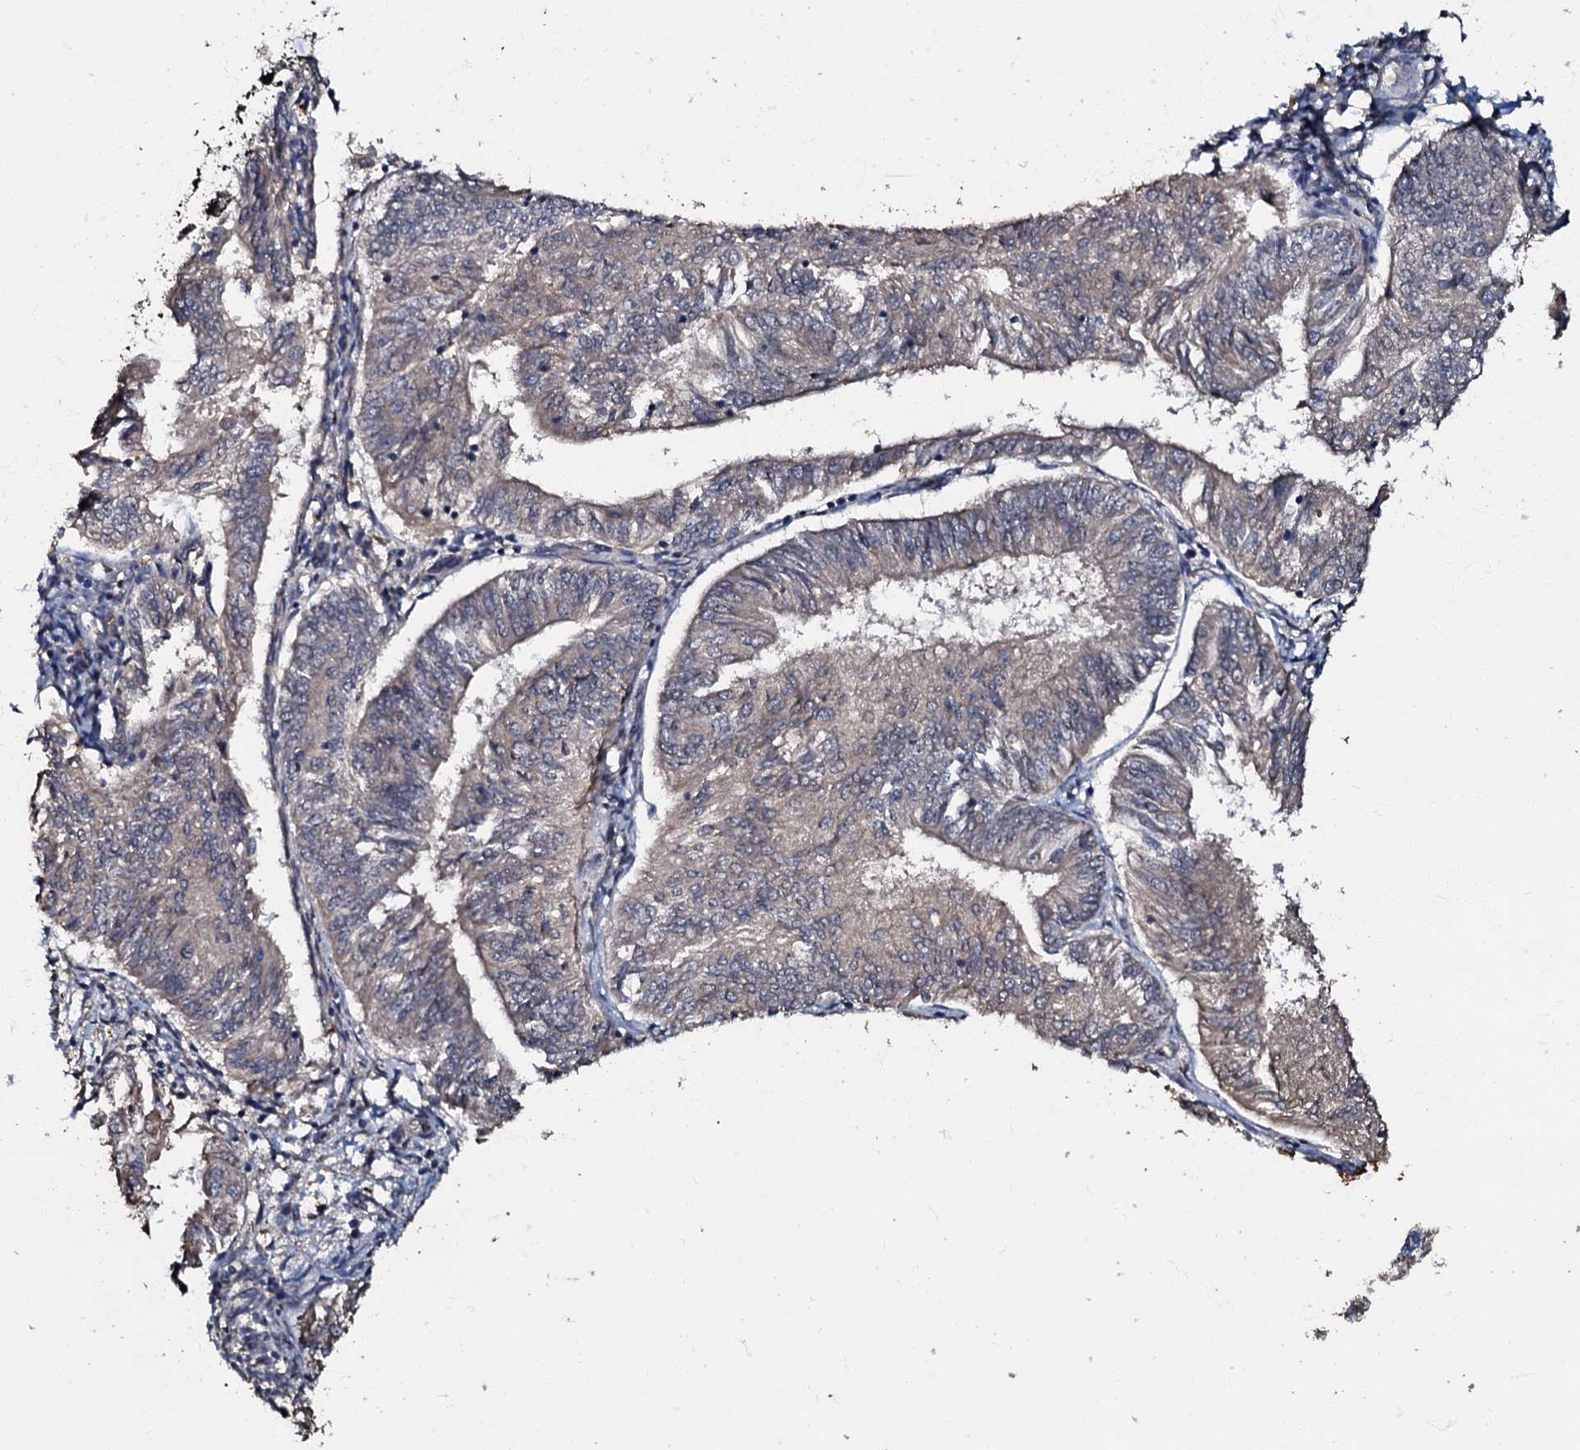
{"staining": {"intensity": "weak", "quantity": "<25%", "location": "cytoplasmic/membranous"}, "tissue": "endometrial cancer", "cell_type": "Tumor cells", "image_type": "cancer", "snomed": [{"axis": "morphology", "description": "Adenocarcinoma, NOS"}, {"axis": "topography", "description": "Endometrium"}], "caption": "A high-resolution micrograph shows IHC staining of endometrial cancer, which demonstrates no significant positivity in tumor cells.", "gene": "MANSC4", "patient": {"sex": "female", "age": 58}}